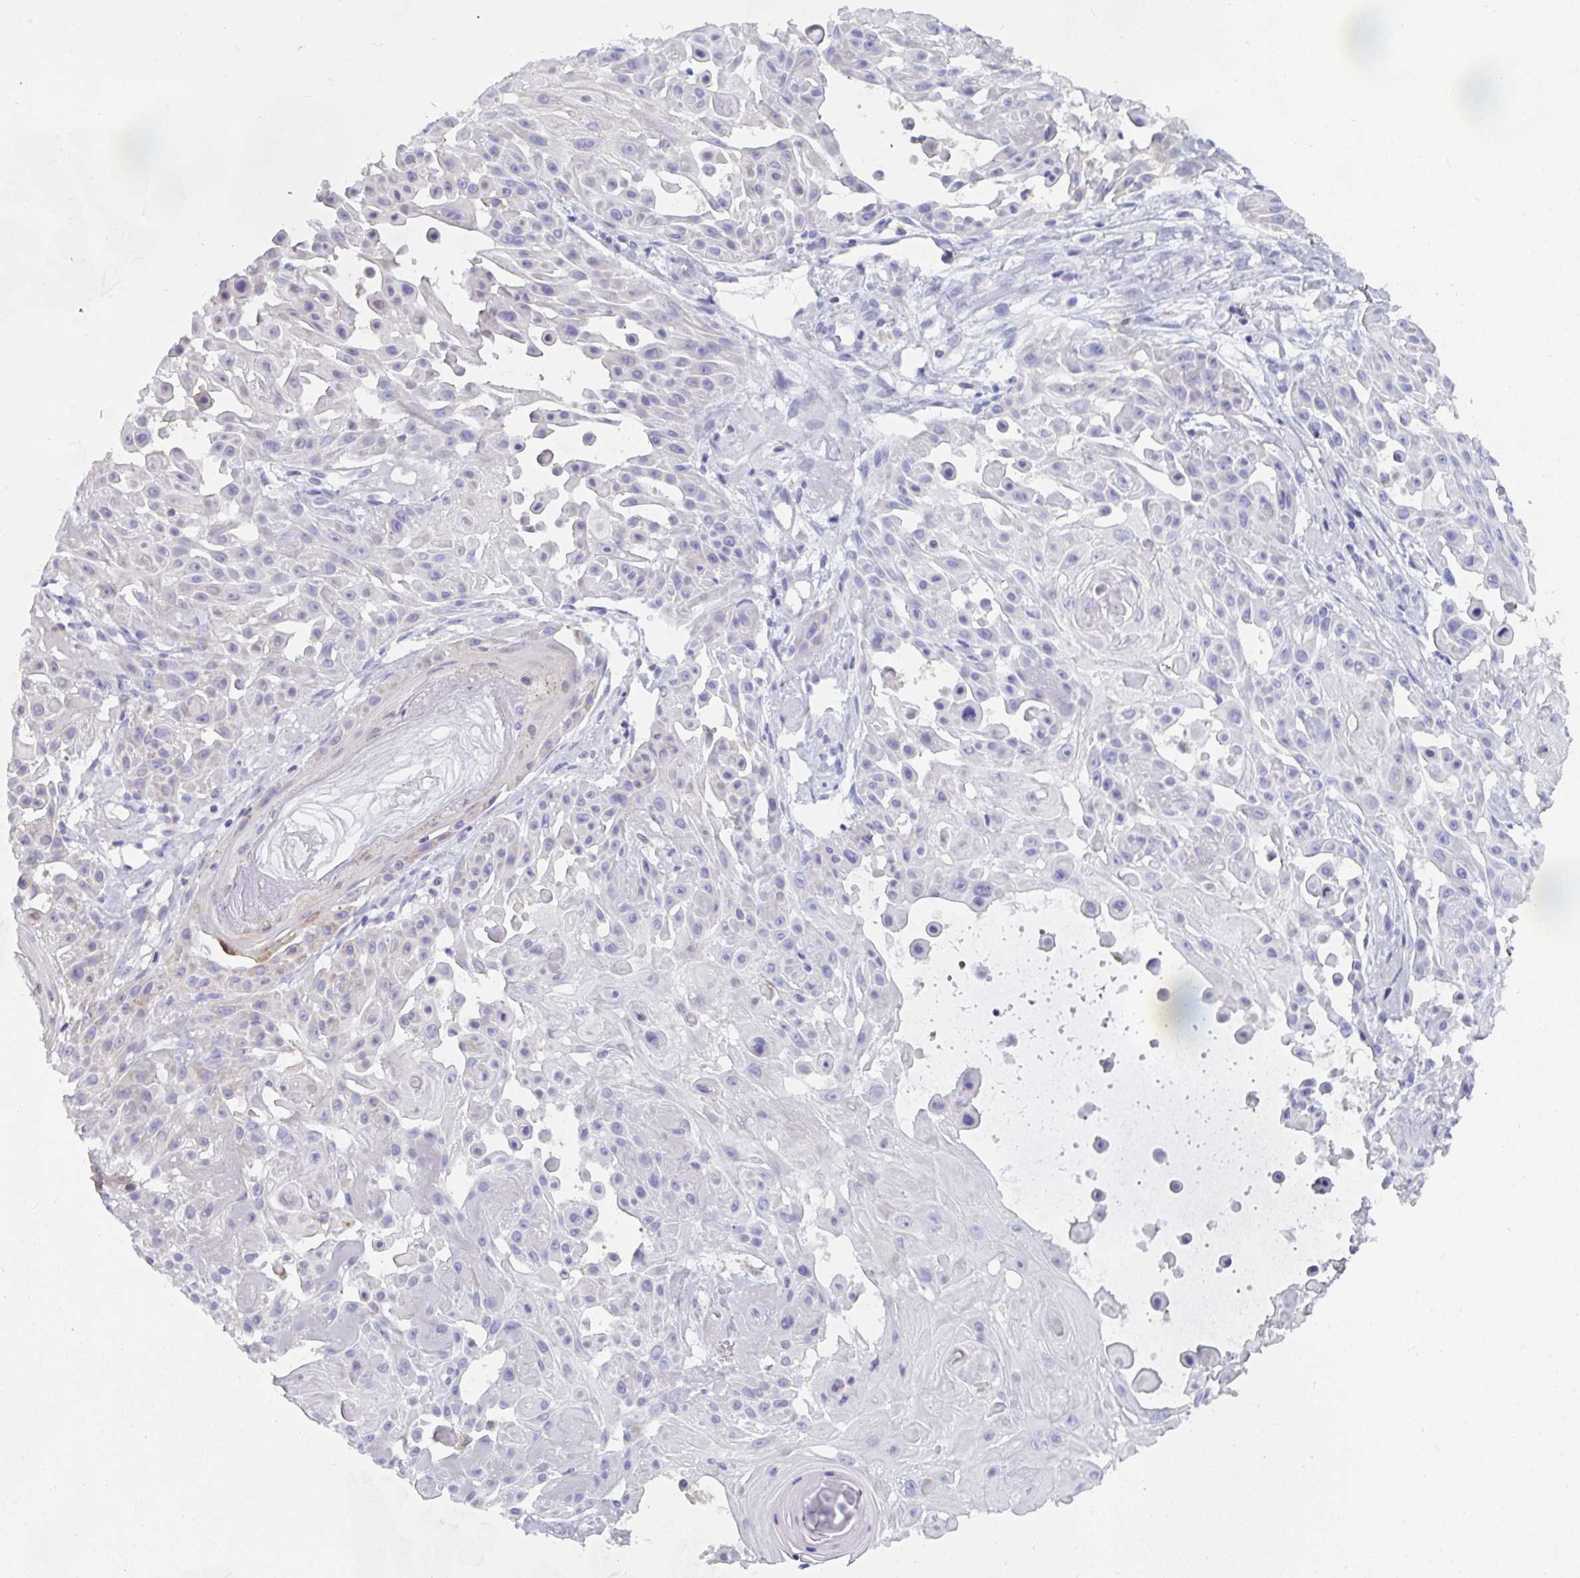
{"staining": {"intensity": "negative", "quantity": "none", "location": "none"}, "tissue": "skin cancer", "cell_type": "Tumor cells", "image_type": "cancer", "snomed": [{"axis": "morphology", "description": "Squamous cell carcinoma, NOS"}, {"axis": "topography", "description": "Skin"}], "caption": "Immunohistochemistry micrograph of neoplastic tissue: squamous cell carcinoma (skin) stained with DAB (3,3'-diaminobenzidine) displays no significant protein positivity in tumor cells.", "gene": "MGAM2", "patient": {"sex": "male", "age": 91}}